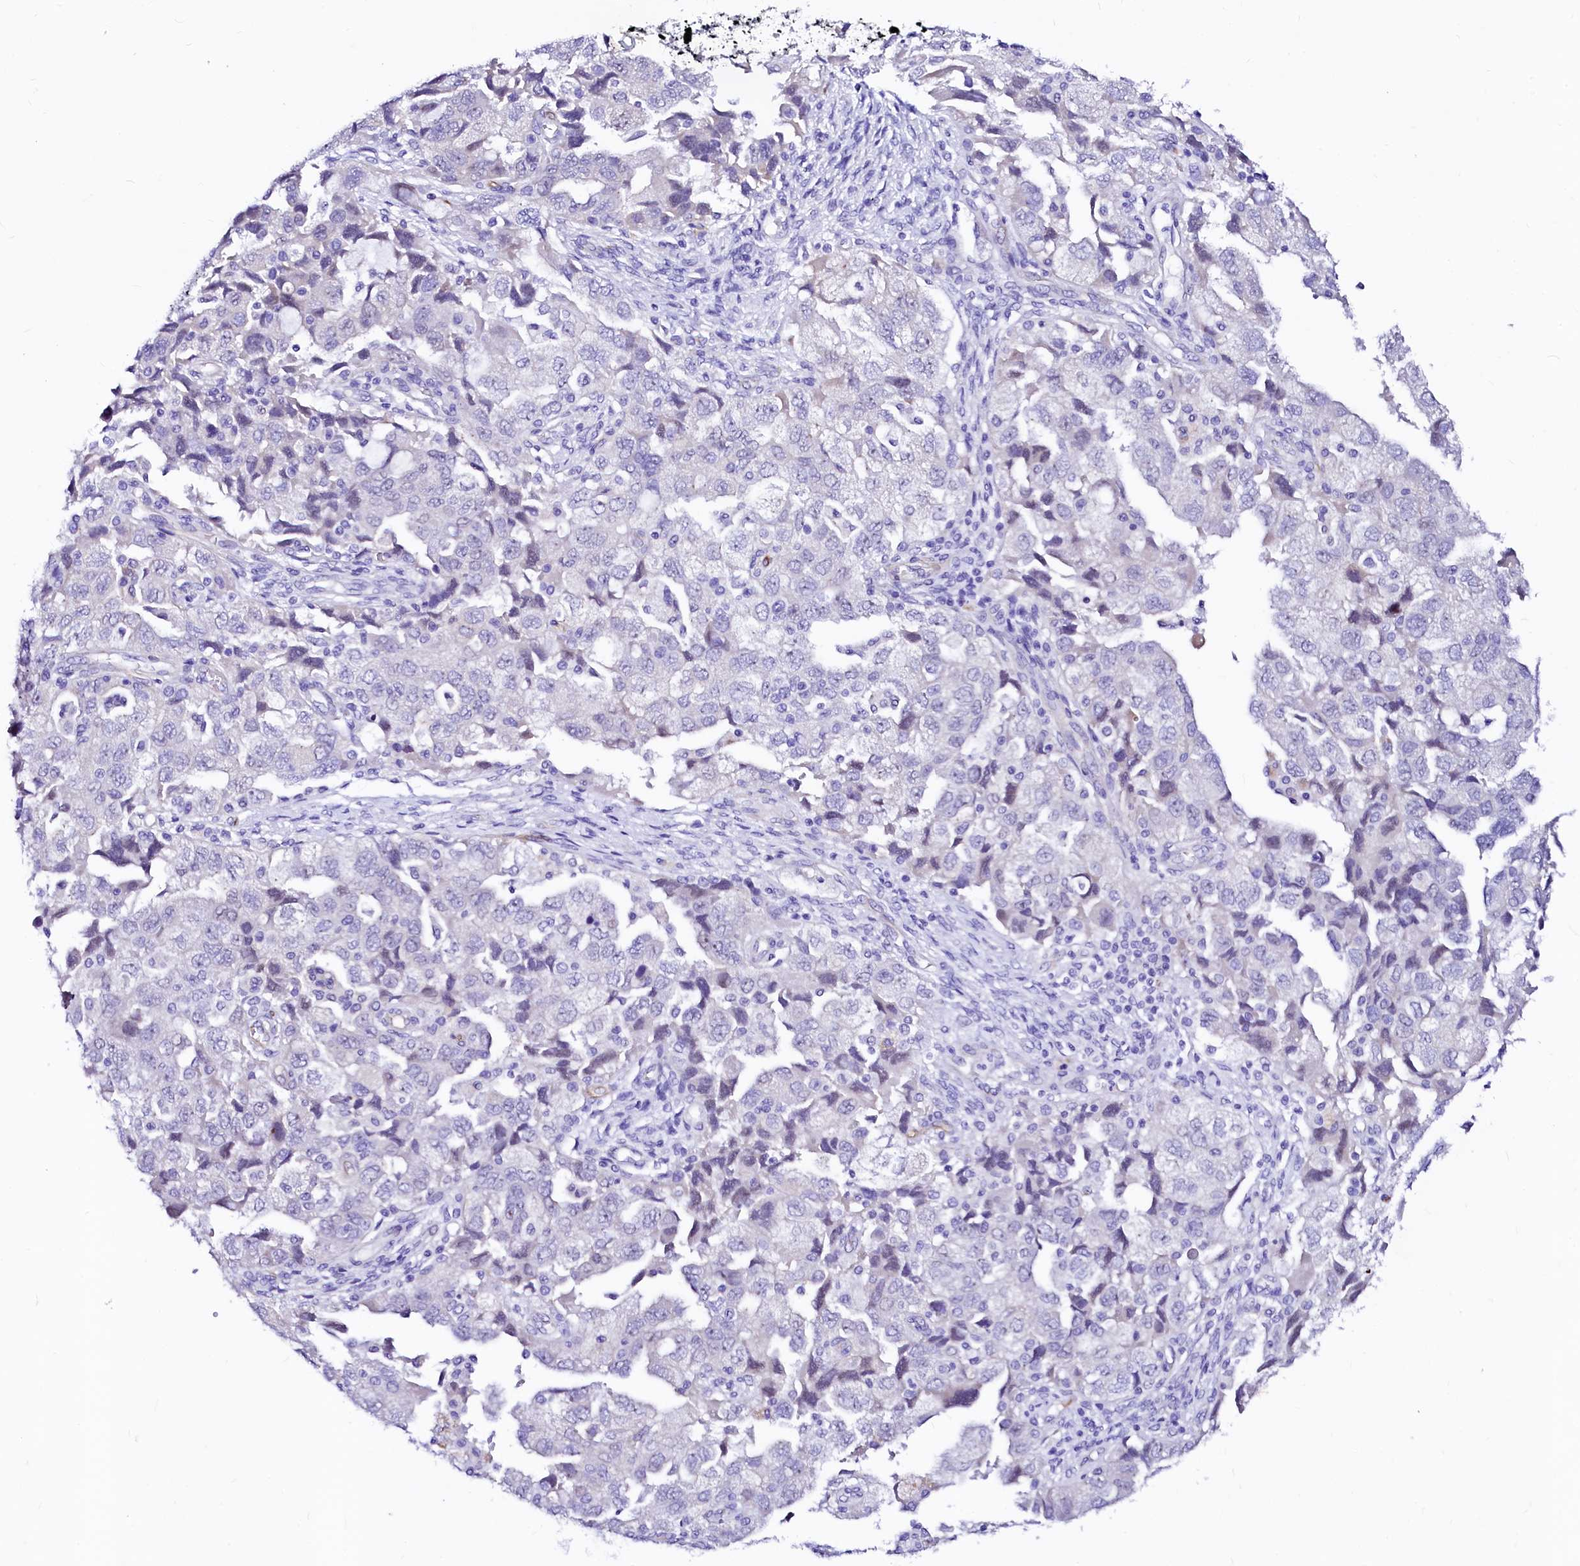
{"staining": {"intensity": "negative", "quantity": "none", "location": "none"}, "tissue": "ovarian cancer", "cell_type": "Tumor cells", "image_type": "cancer", "snomed": [{"axis": "morphology", "description": "Carcinoma, NOS"}, {"axis": "morphology", "description": "Cystadenocarcinoma, serous, NOS"}, {"axis": "topography", "description": "Ovary"}], "caption": "Tumor cells show no significant expression in carcinoma (ovarian).", "gene": "SFR1", "patient": {"sex": "female", "age": 69}}